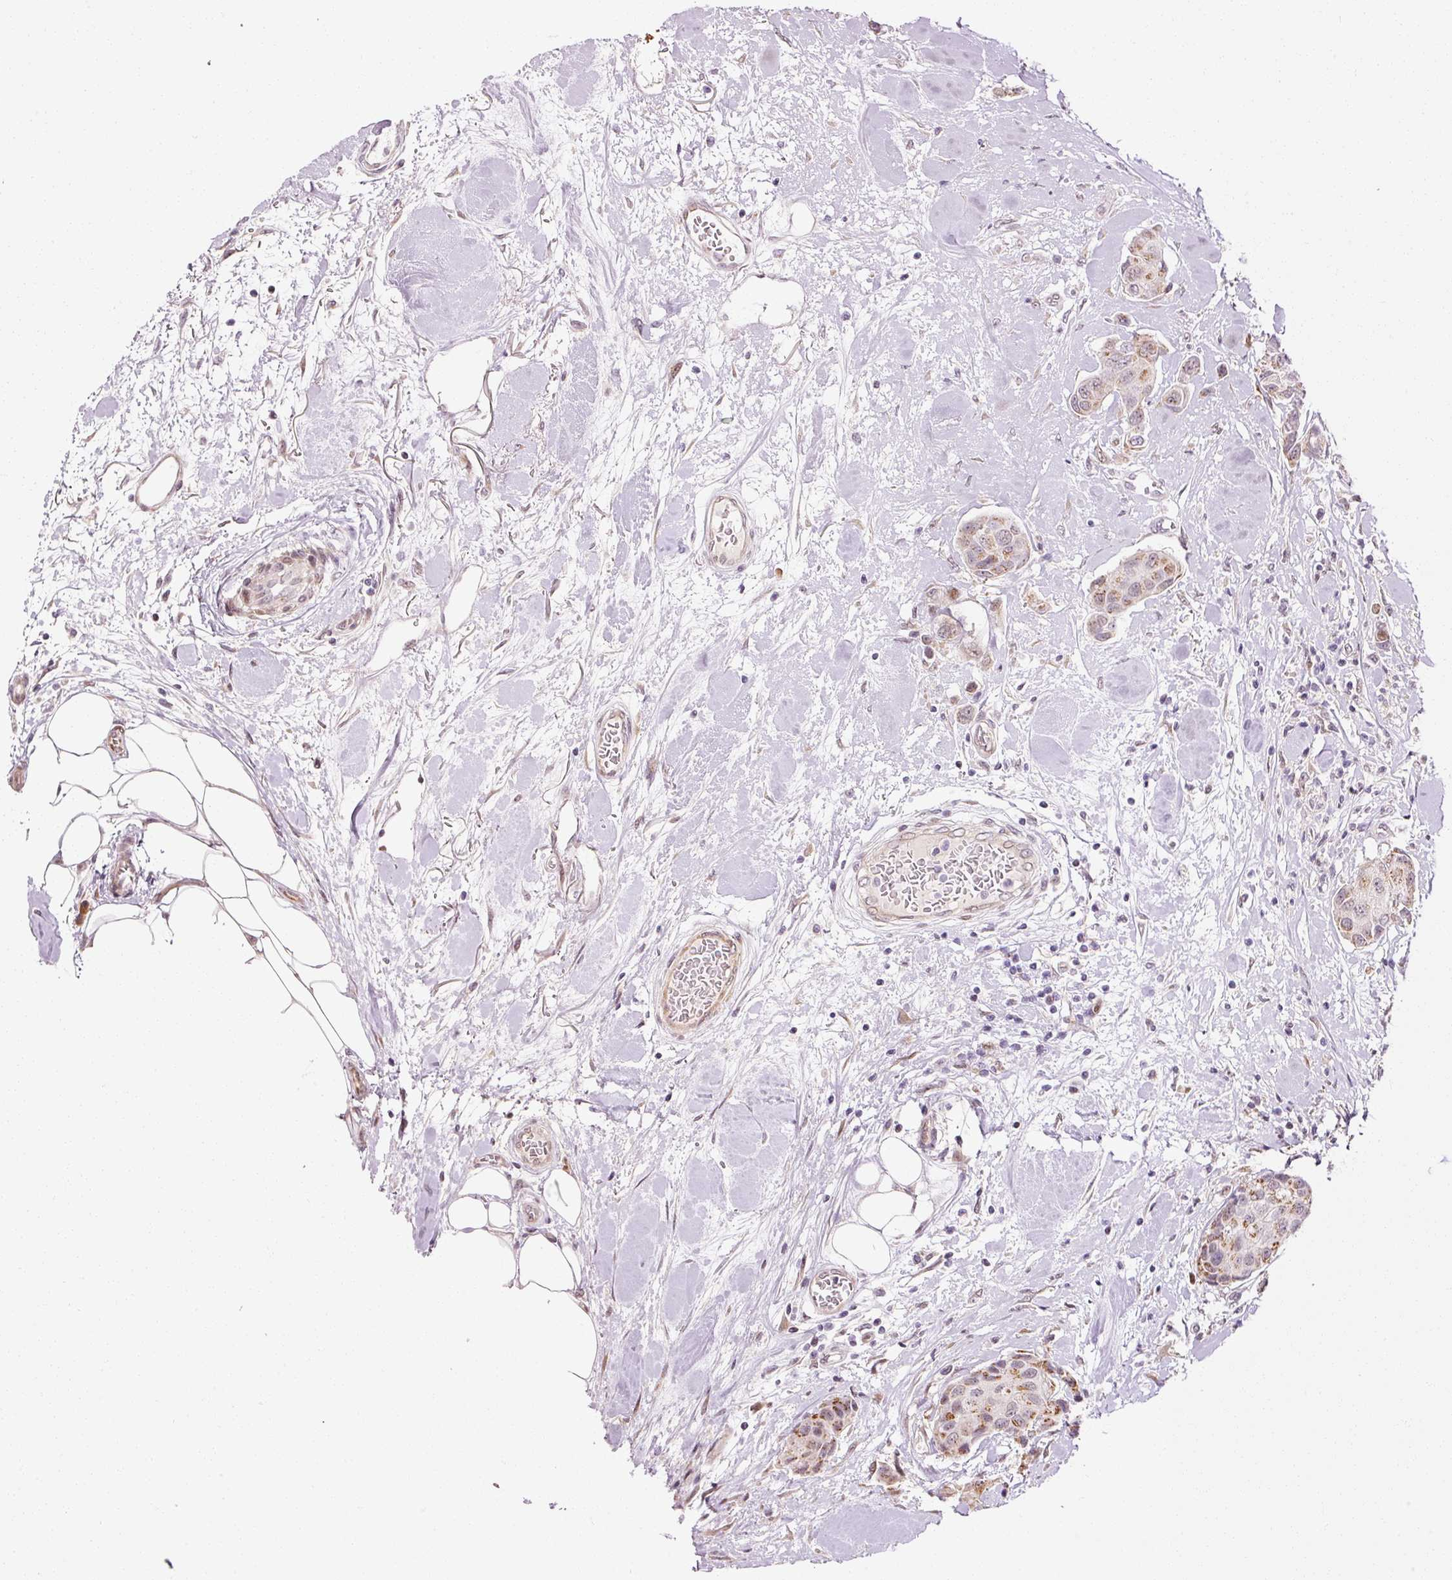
{"staining": {"intensity": "moderate", "quantity": "25%-75%", "location": "cytoplasmic/membranous"}, "tissue": "breast cancer", "cell_type": "Tumor cells", "image_type": "cancer", "snomed": [{"axis": "morphology", "description": "Duct carcinoma"}, {"axis": "topography", "description": "Breast"}, {"axis": "topography", "description": "Lymph node"}], "caption": "Moderate cytoplasmic/membranous staining is appreciated in about 25%-75% of tumor cells in breast intraductal carcinoma. Immunohistochemistry stains the protein of interest in brown and the nuclei are stained blue.", "gene": "ANKRD20A1", "patient": {"sex": "female", "age": 80}}